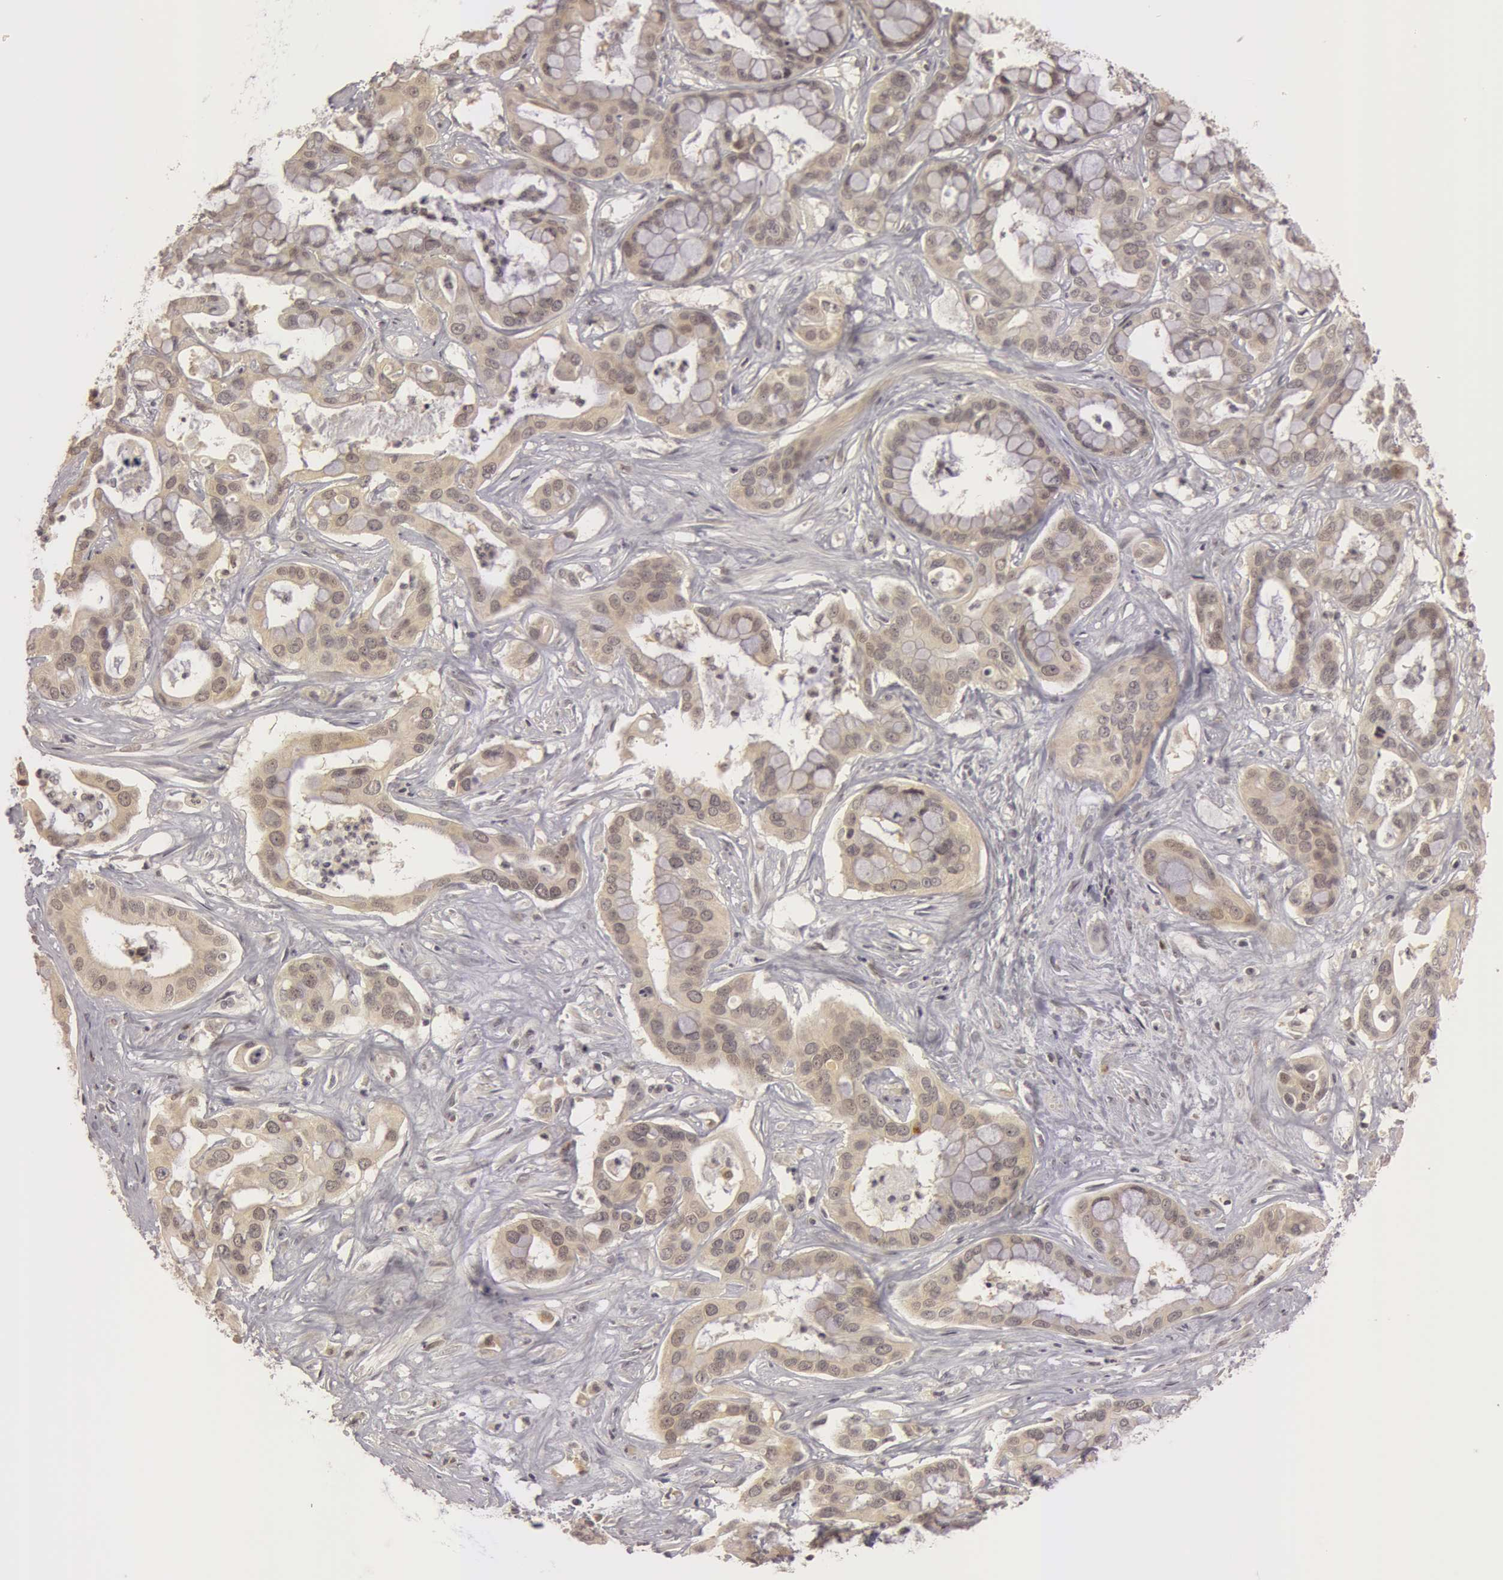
{"staining": {"intensity": "negative", "quantity": "none", "location": "none"}, "tissue": "liver cancer", "cell_type": "Tumor cells", "image_type": "cancer", "snomed": [{"axis": "morphology", "description": "Cholangiocarcinoma"}, {"axis": "topography", "description": "Liver"}], "caption": "This is an immunohistochemistry (IHC) image of human liver cancer (cholangiocarcinoma). There is no staining in tumor cells.", "gene": "OASL", "patient": {"sex": "female", "age": 65}}